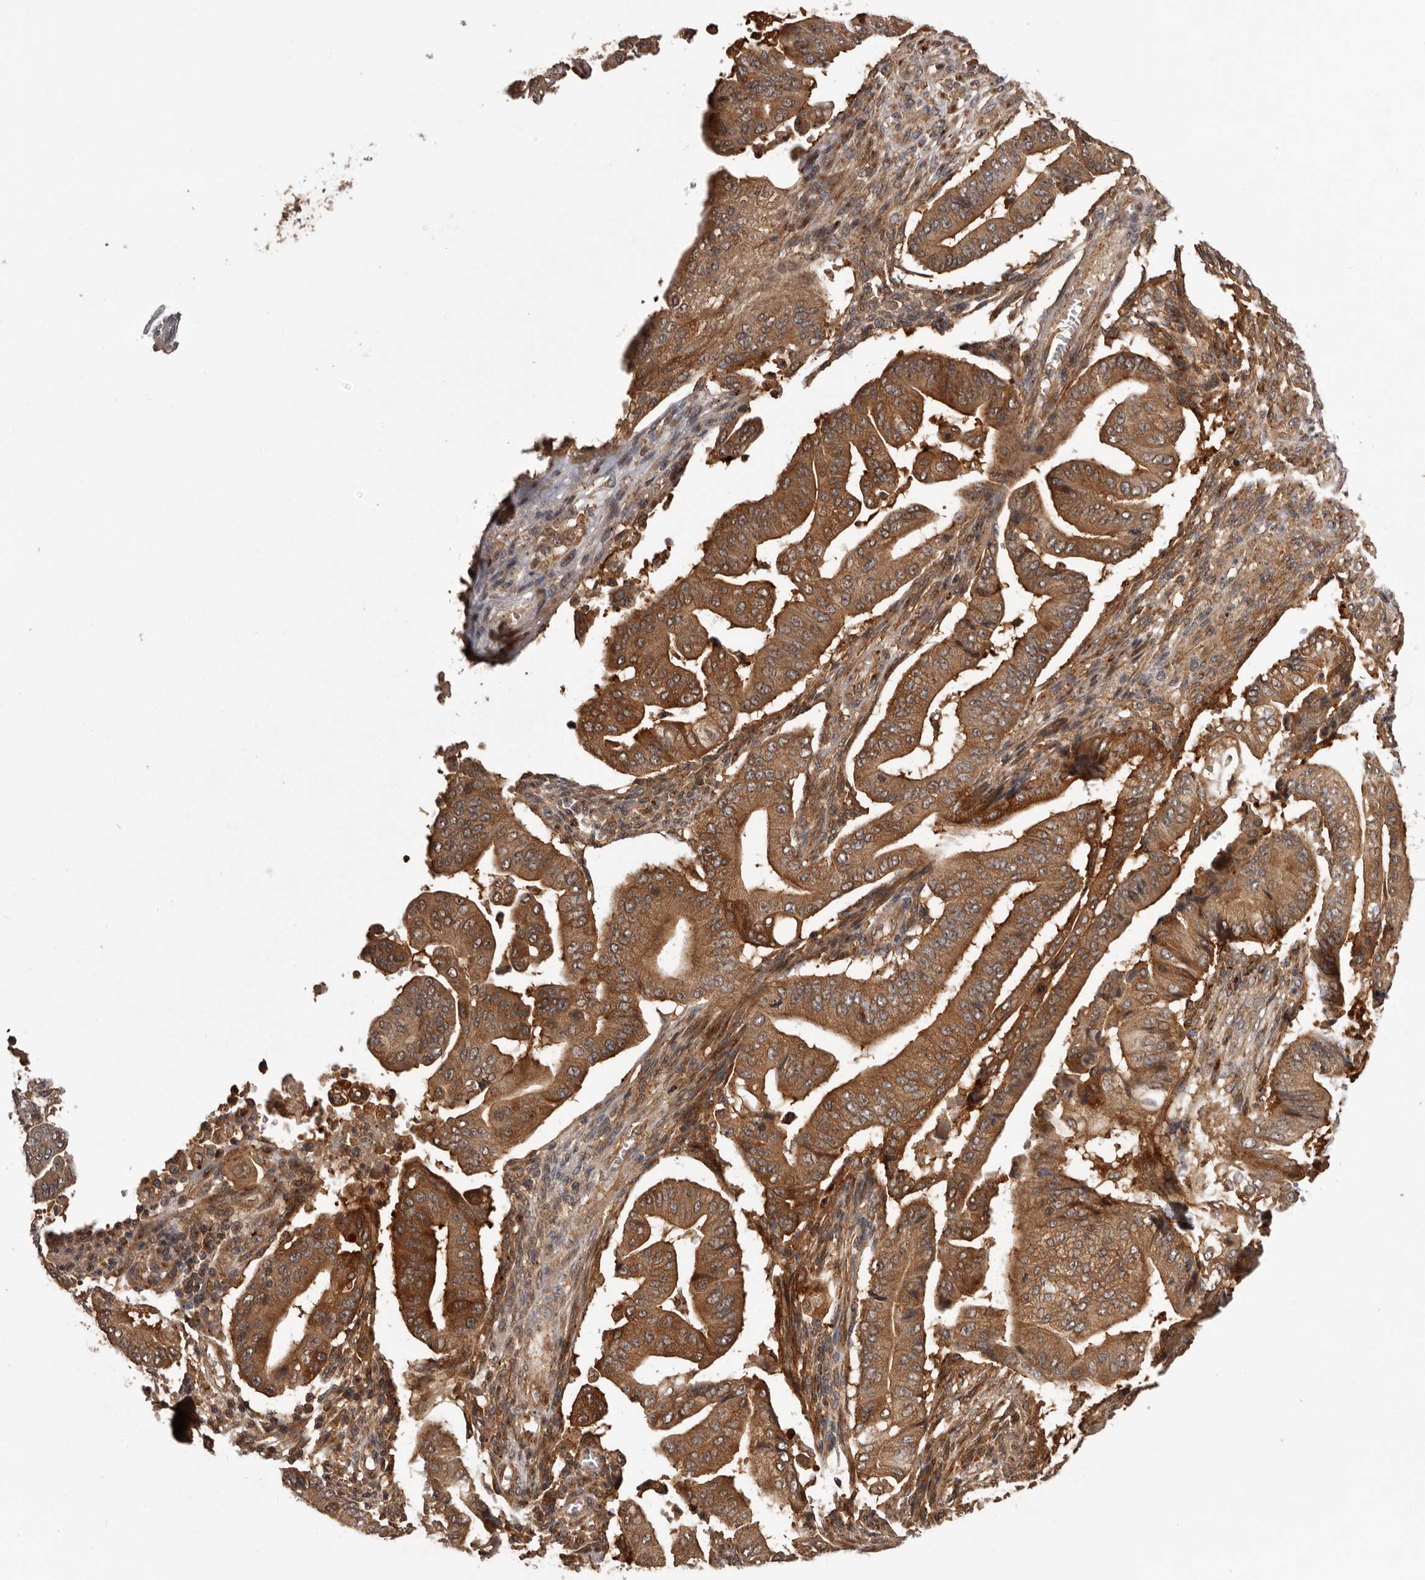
{"staining": {"intensity": "moderate", "quantity": ">75%", "location": "cytoplasmic/membranous"}, "tissue": "pancreatic cancer", "cell_type": "Tumor cells", "image_type": "cancer", "snomed": [{"axis": "morphology", "description": "Adenocarcinoma, NOS"}, {"axis": "topography", "description": "Pancreas"}], "caption": "The immunohistochemical stain highlights moderate cytoplasmic/membranous expression in tumor cells of adenocarcinoma (pancreatic) tissue. (Stains: DAB in brown, nuclei in blue, Microscopy: brightfield microscopy at high magnification).", "gene": "SLC22A3", "patient": {"sex": "female", "age": 77}}